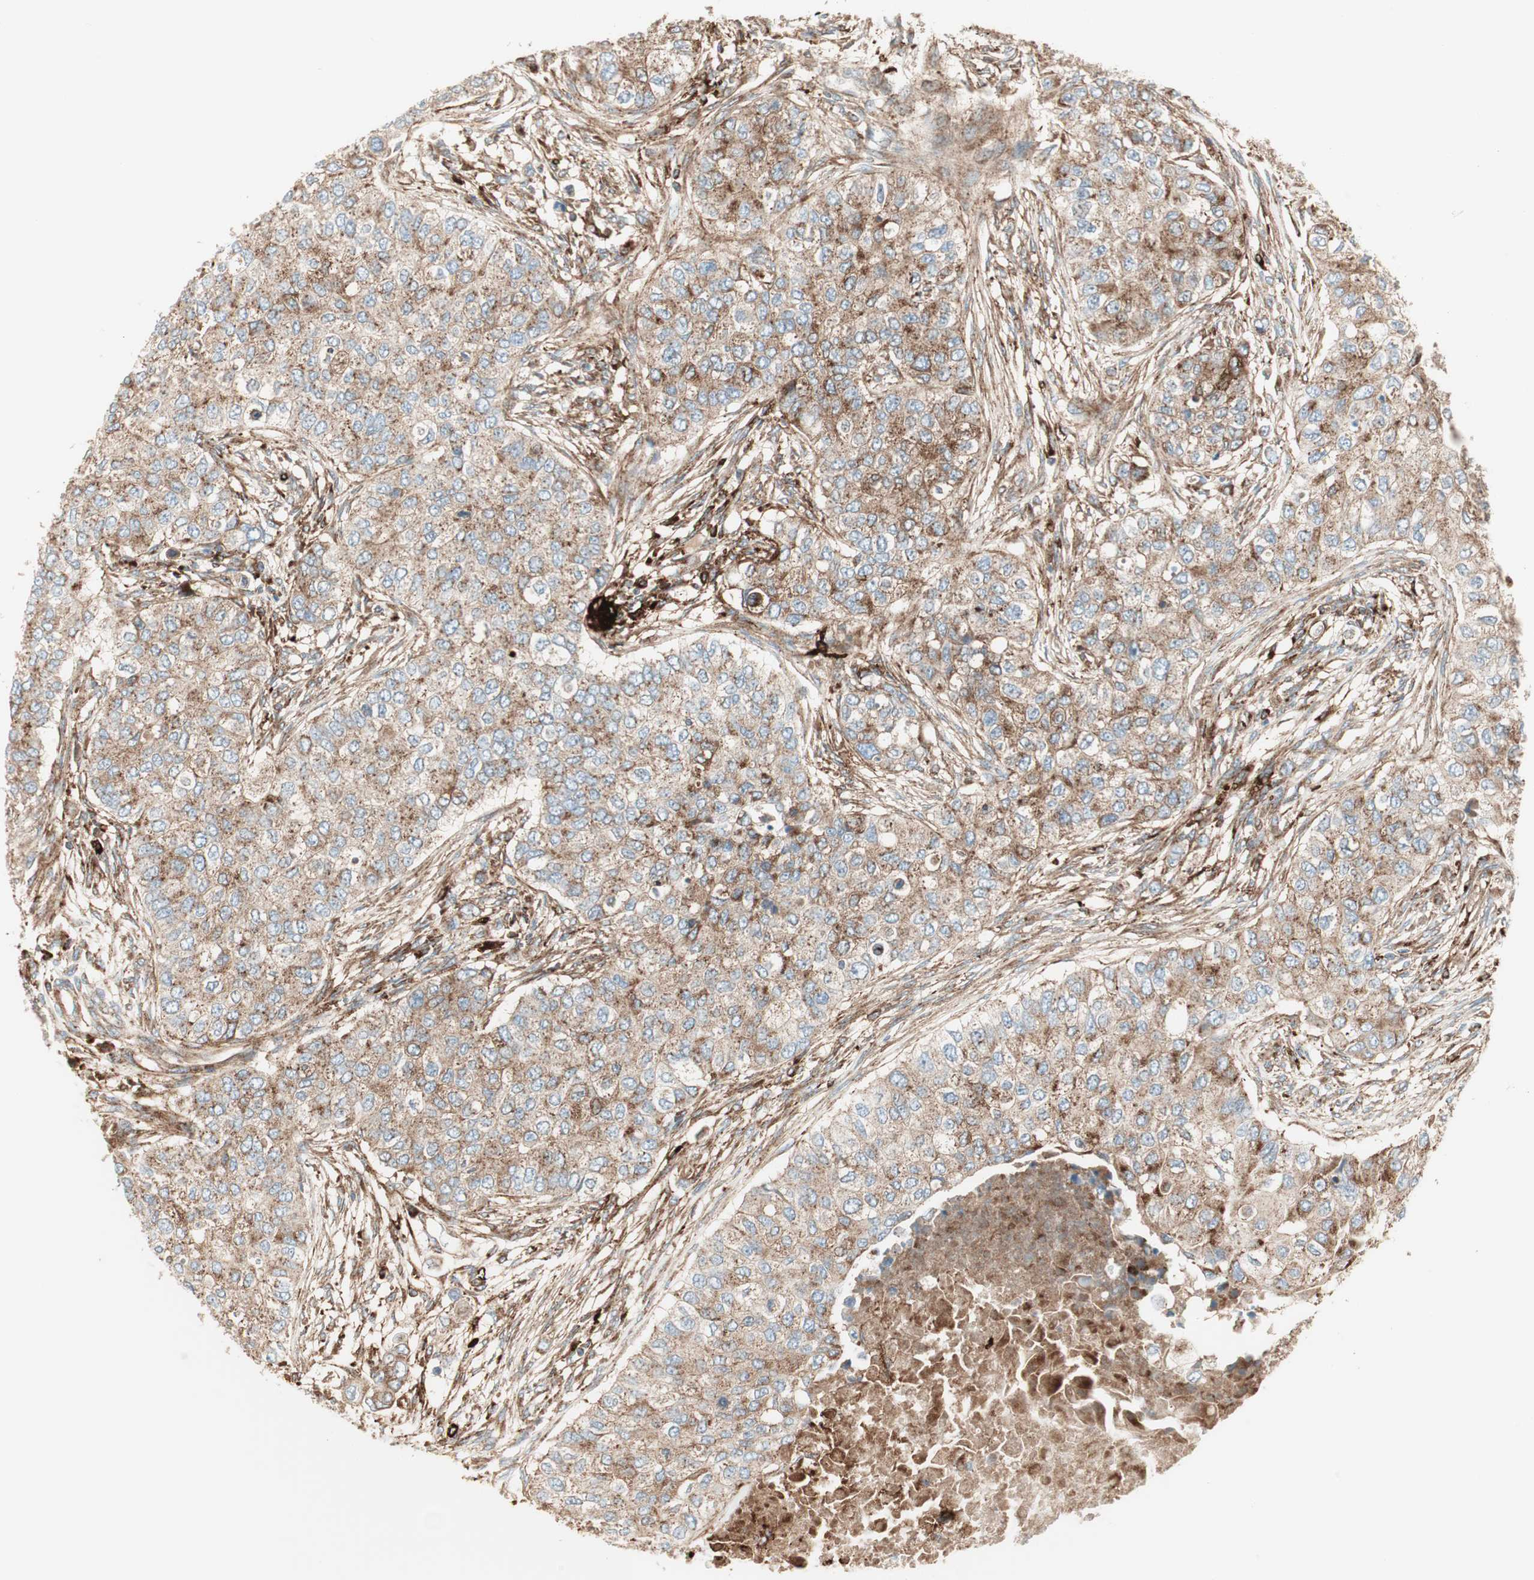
{"staining": {"intensity": "moderate", "quantity": "<25%", "location": "cytoplasmic/membranous"}, "tissue": "breast cancer", "cell_type": "Tumor cells", "image_type": "cancer", "snomed": [{"axis": "morphology", "description": "Normal tissue, NOS"}, {"axis": "morphology", "description": "Duct carcinoma"}, {"axis": "topography", "description": "Breast"}], "caption": "Infiltrating ductal carcinoma (breast) stained for a protein reveals moderate cytoplasmic/membranous positivity in tumor cells.", "gene": "ATP6V1G1", "patient": {"sex": "female", "age": 49}}